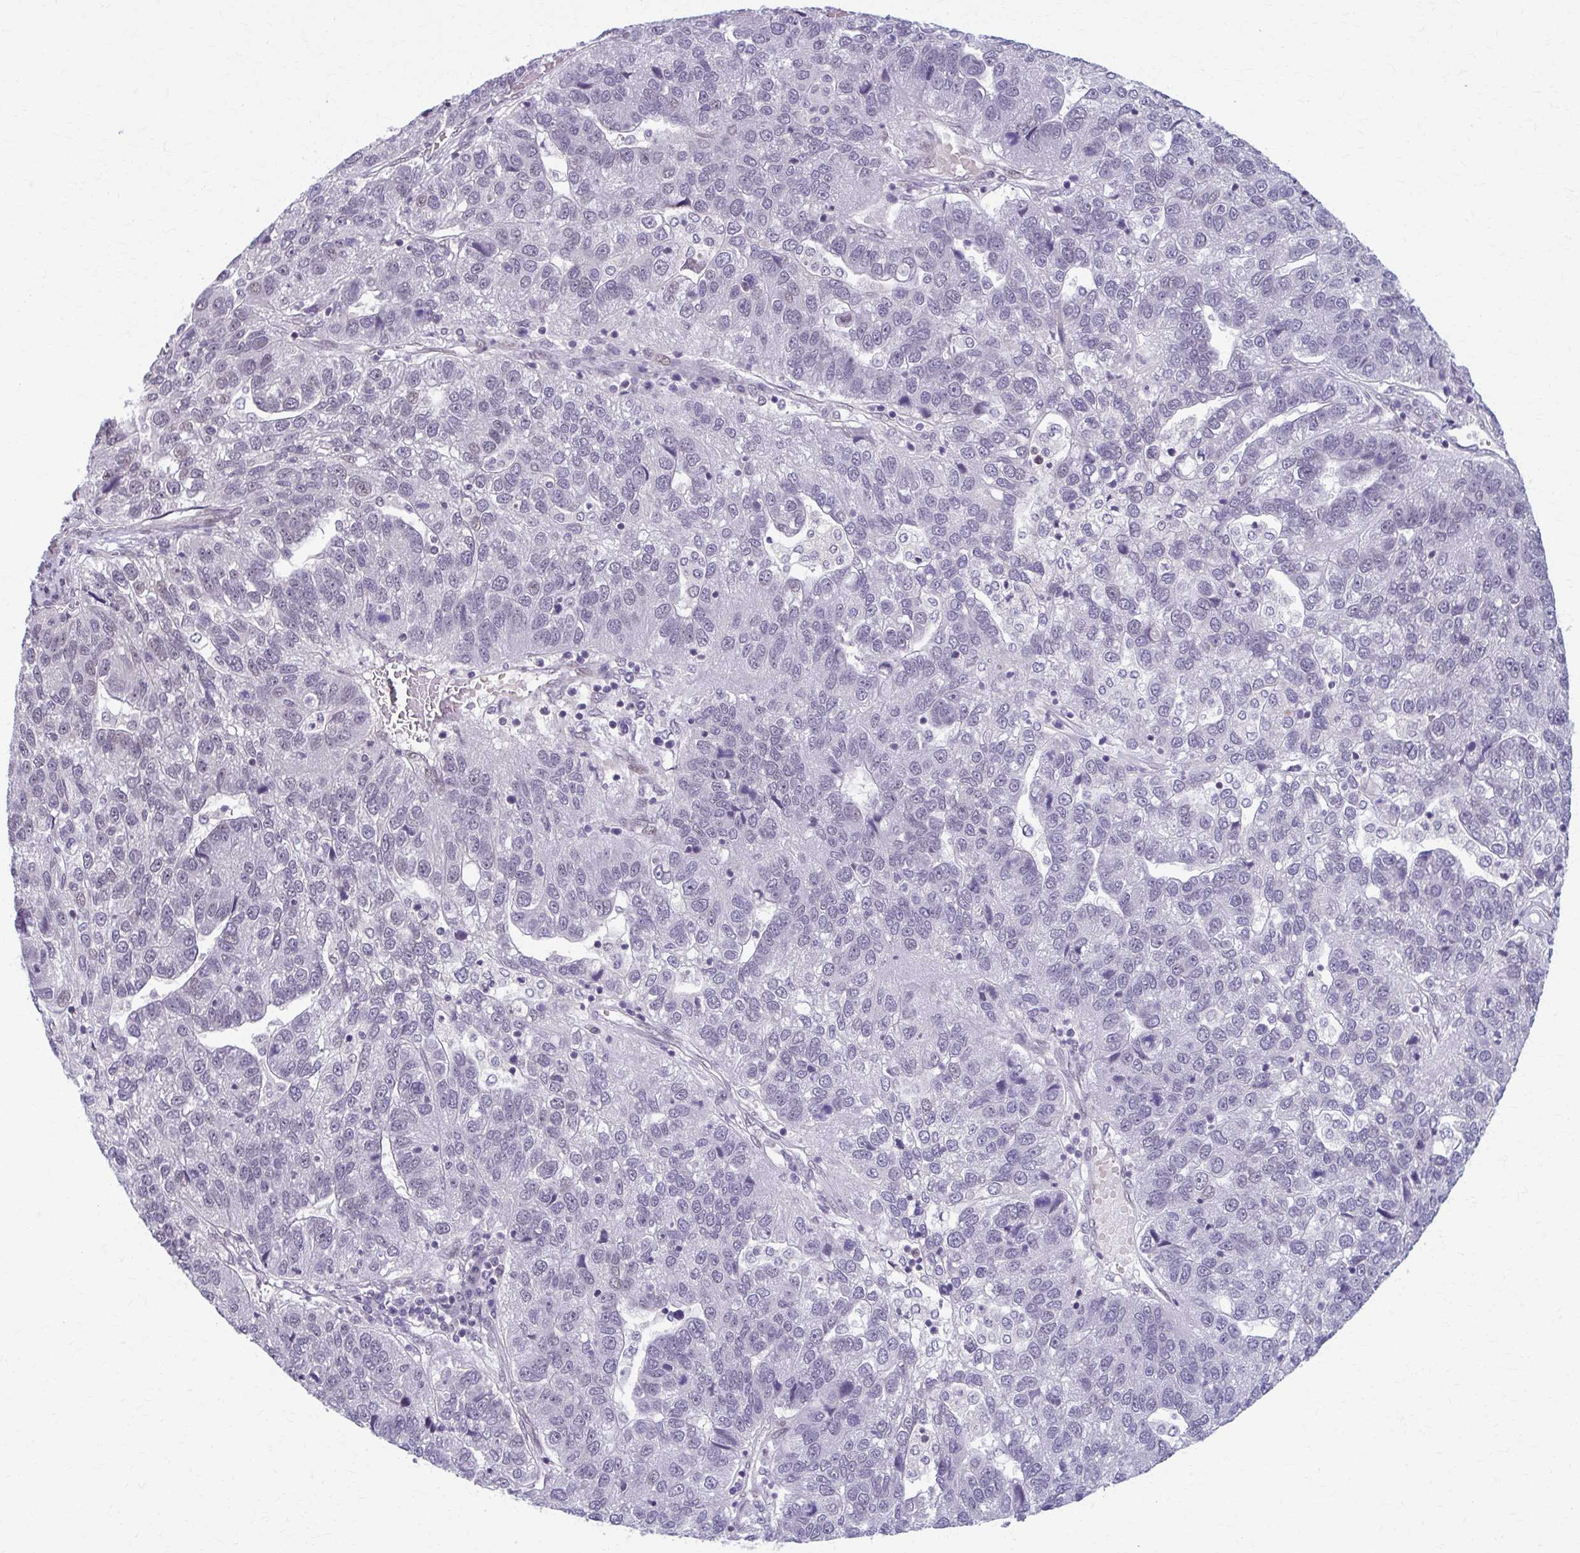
{"staining": {"intensity": "negative", "quantity": "none", "location": "none"}, "tissue": "pancreatic cancer", "cell_type": "Tumor cells", "image_type": "cancer", "snomed": [{"axis": "morphology", "description": "Adenocarcinoma, NOS"}, {"axis": "topography", "description": "Pancreas"}], "caption": "There is no significant staining in tumor cells of pancreatic adenocarcinoma.", "gene": "SETBP1", "patient": {"sex": "female", "age": 61}}